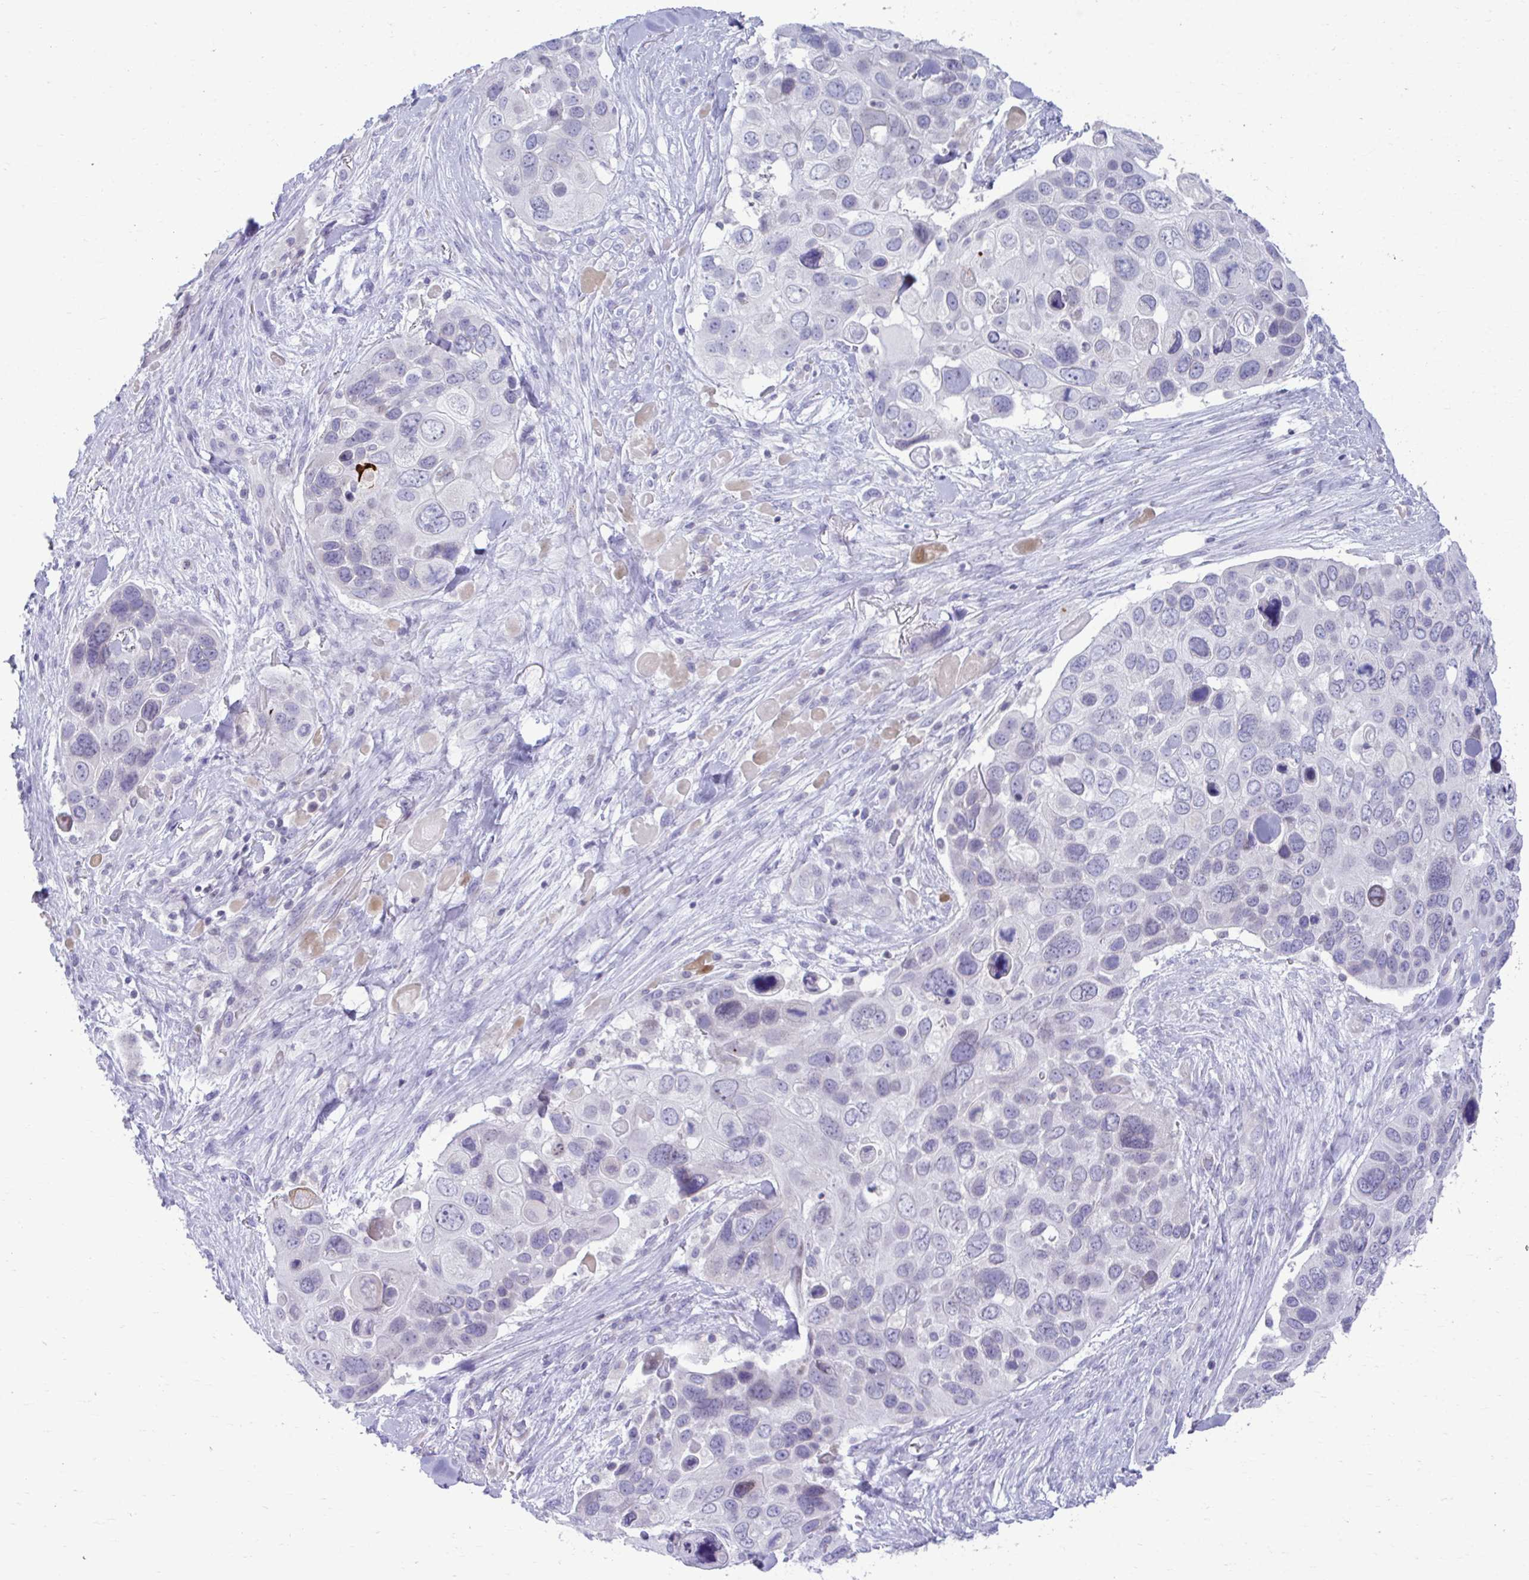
{"staining": {"intensity": "negative", "quantity": "none", "location": "none"}, "tissue": "skin cancer", "cell_type": "Tumor cells", "image_type": "cancer", "snomed": [{"axis": "morphology", "description": "Basal cell carcinoma"}, {"axis": "topography", "description": "Skin"}], "caption": "Immunohistochemistry (IHC) micrograph of neoplastic tissue: human skin cancer (basal cell carcinoma) stained with DAB (3,3'-diaminobenzidine) reveals no significant protein staining in tumor cells.", "gene": "OR7A5", "patient": {"sex": "female", "age": 74}}